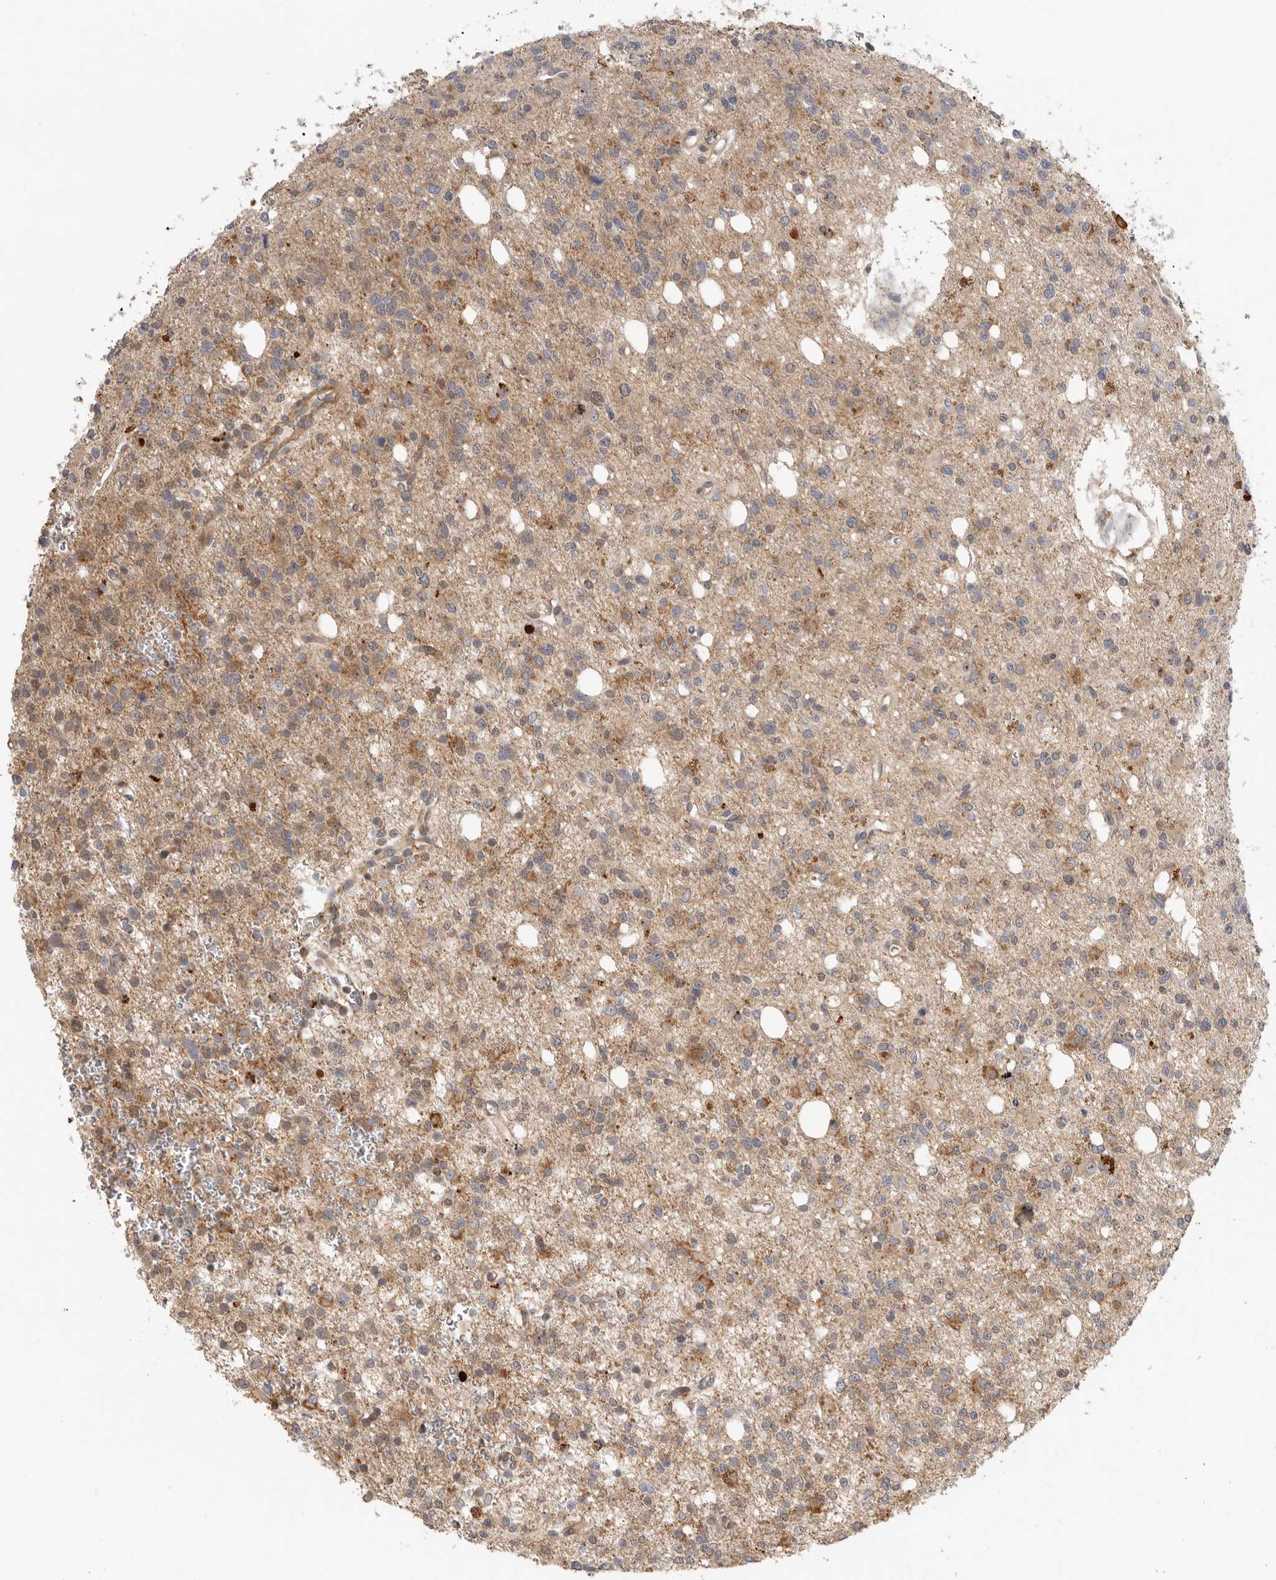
{"staining": {"intensity": "moderate", "quantity": "25%-75%", "location": "cytoplasmic/membranous"}, "tissue": "glioma", "cell_type": "Tumor cells", "image_type": "cancer", "snomed": [{"axis": "morphology", "description": "Glioma, malignant, High grade"}, {"axis": "topography", "description": "Brain"}], "caption": "Brown immunohistochemical staining in glioma reveals moderate cytoplasmic/membranous positivity in approximately 25%-75% of tumor cells.", "gene": "GNE", "patient": {"sex": "female", "age": 62}}